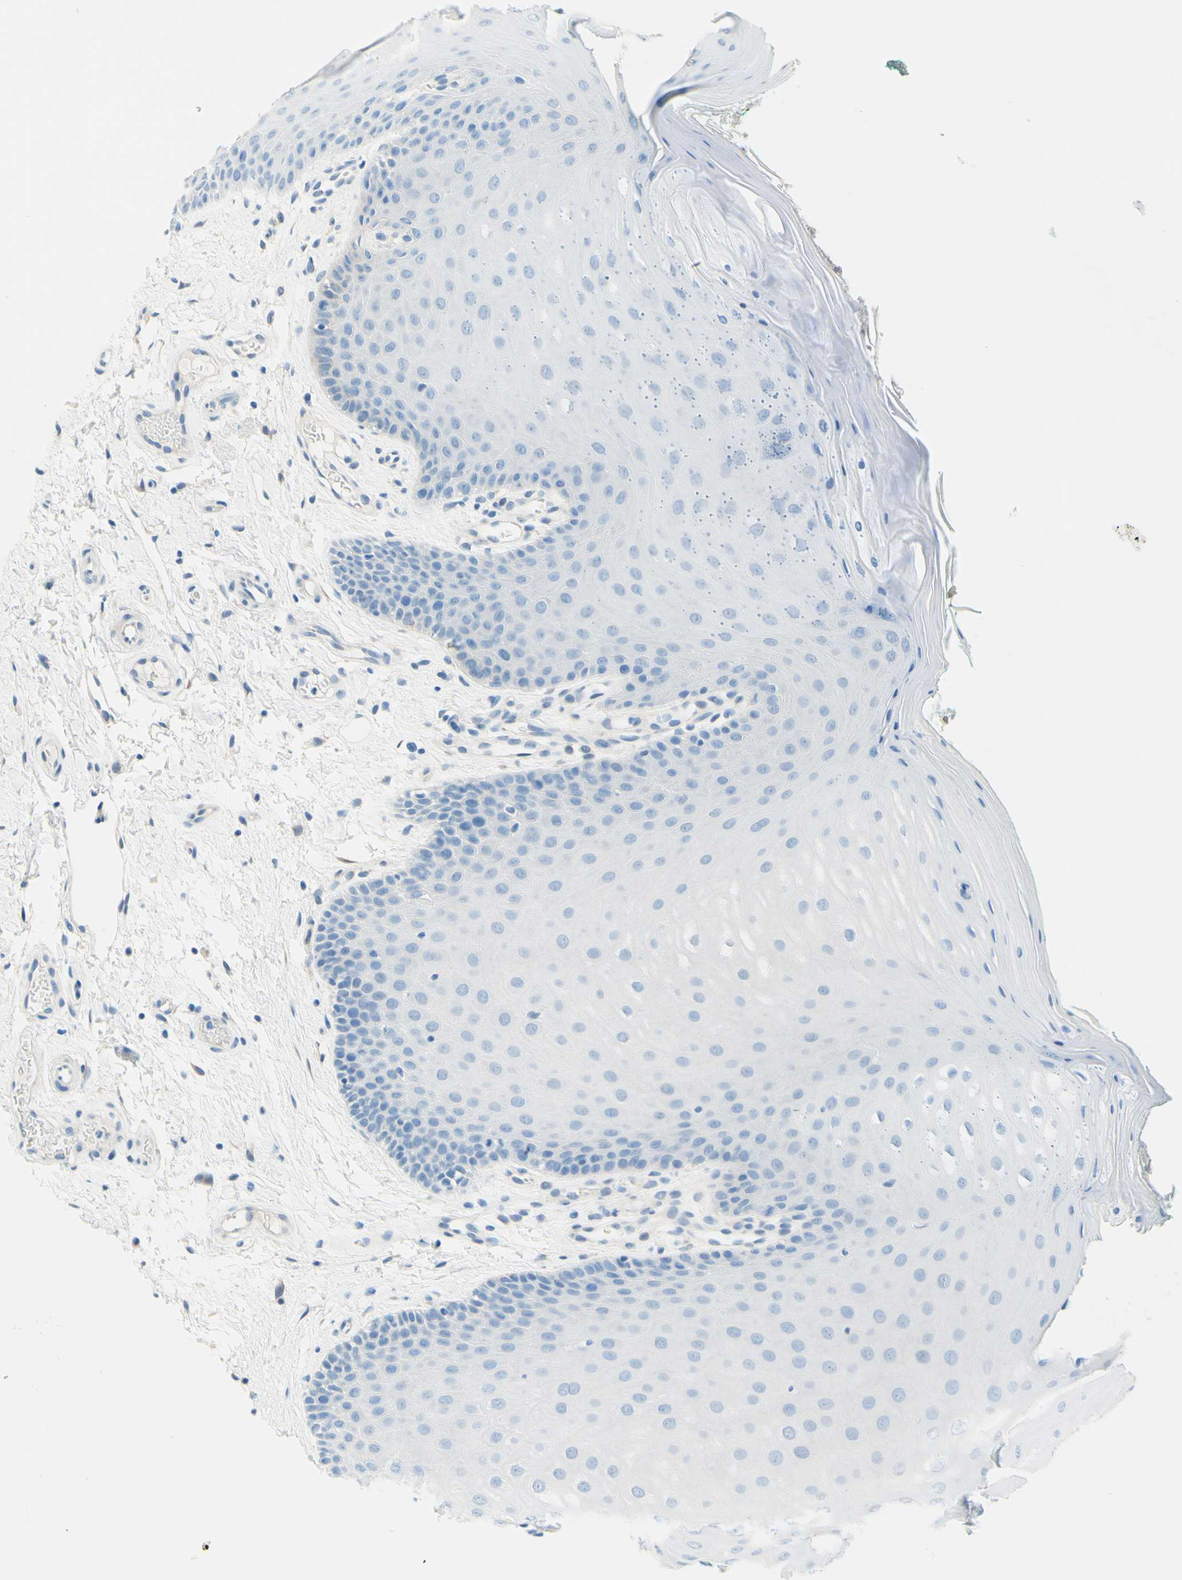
{"staining": {"intensity": "negative", "quantity": "none", "location": "none"}, "tissue": "oral mucosa", "cell_type": "Squamous epithelial cells", "image_type": "normal", "snomed": [{"axis": "morphology", "description": "Normal tissue, NOS"}, {"axis": "topography", "description": "Skeletal muscle"}, {"axis": "topography", "description": "Oral tissue"}], "caption": "Immunohistochemistry (IHC) photomicrograph of normal oral mucosa stained for a protein (brown), which shows no positivity in squamous epithelial cells. Nuclei are stained in blue.", "gene": "PASD1", "patient": {"sex": "male", "age": 58}}